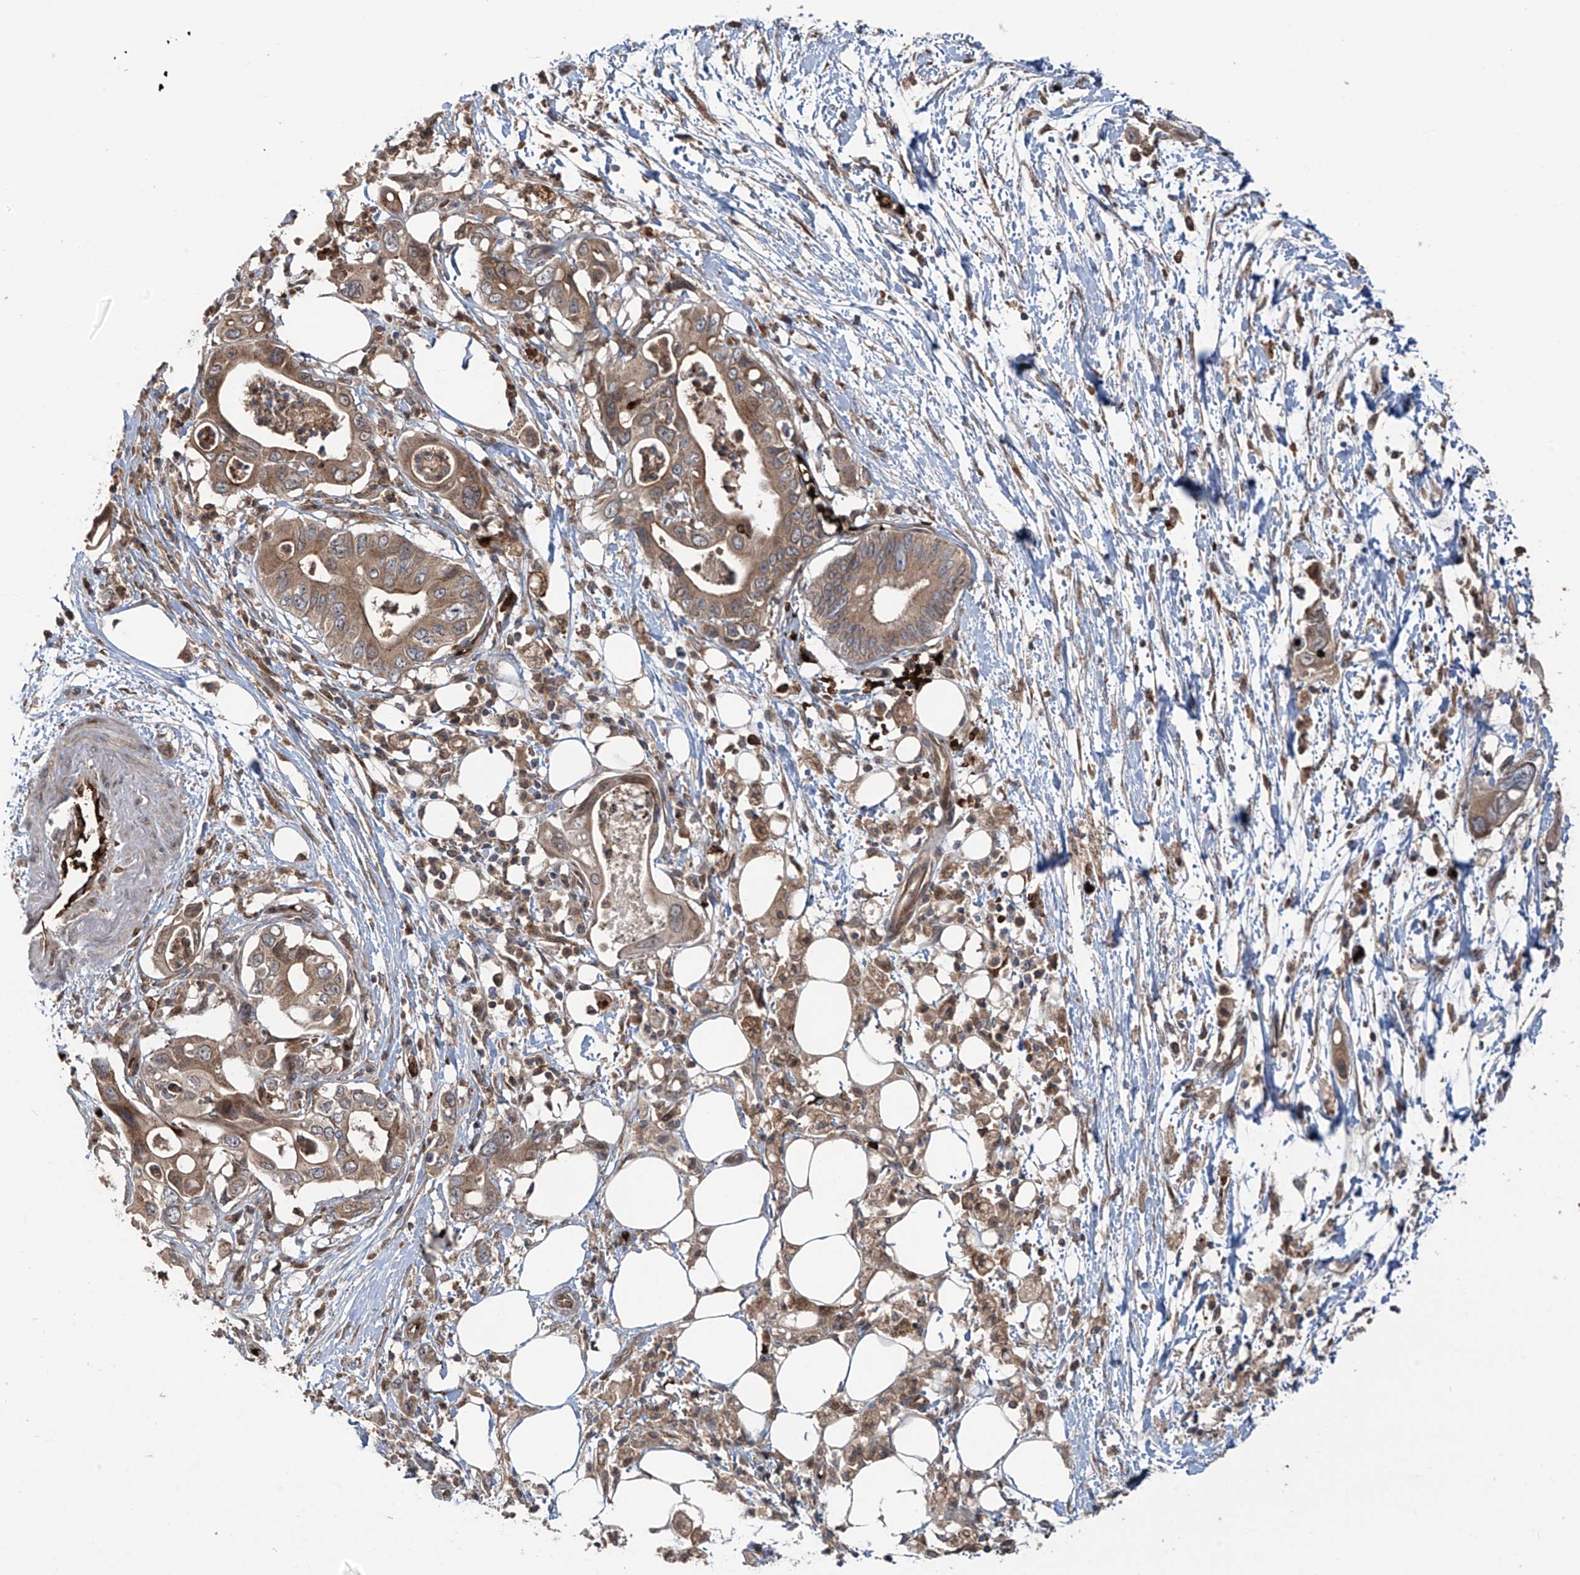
{"staining": {"intensity": "moderate", "quantity": ">75%", "location": "cytoplasmic/membranous"}, "tissue": "pancreatic cancer", "cell_type": "Tumor cells", "image_type": "cancer", "snomed": [{"axis": "morphology", "description": "Adenocarcinoma, NOS"}, {"axis": "topography", "description": "Pancreas"}], "caption": "Pancreatic cancer was stained to show a protein in brown. There is medium levels of moderate cytoplasmic/membranous positivity in approximately >75% of tumor cells. (brown staining indicates protein expression, while blue staining denotes nuclei).", "gene": "ZDHHC9", "patient": {"sex": "male", "age": 66}}